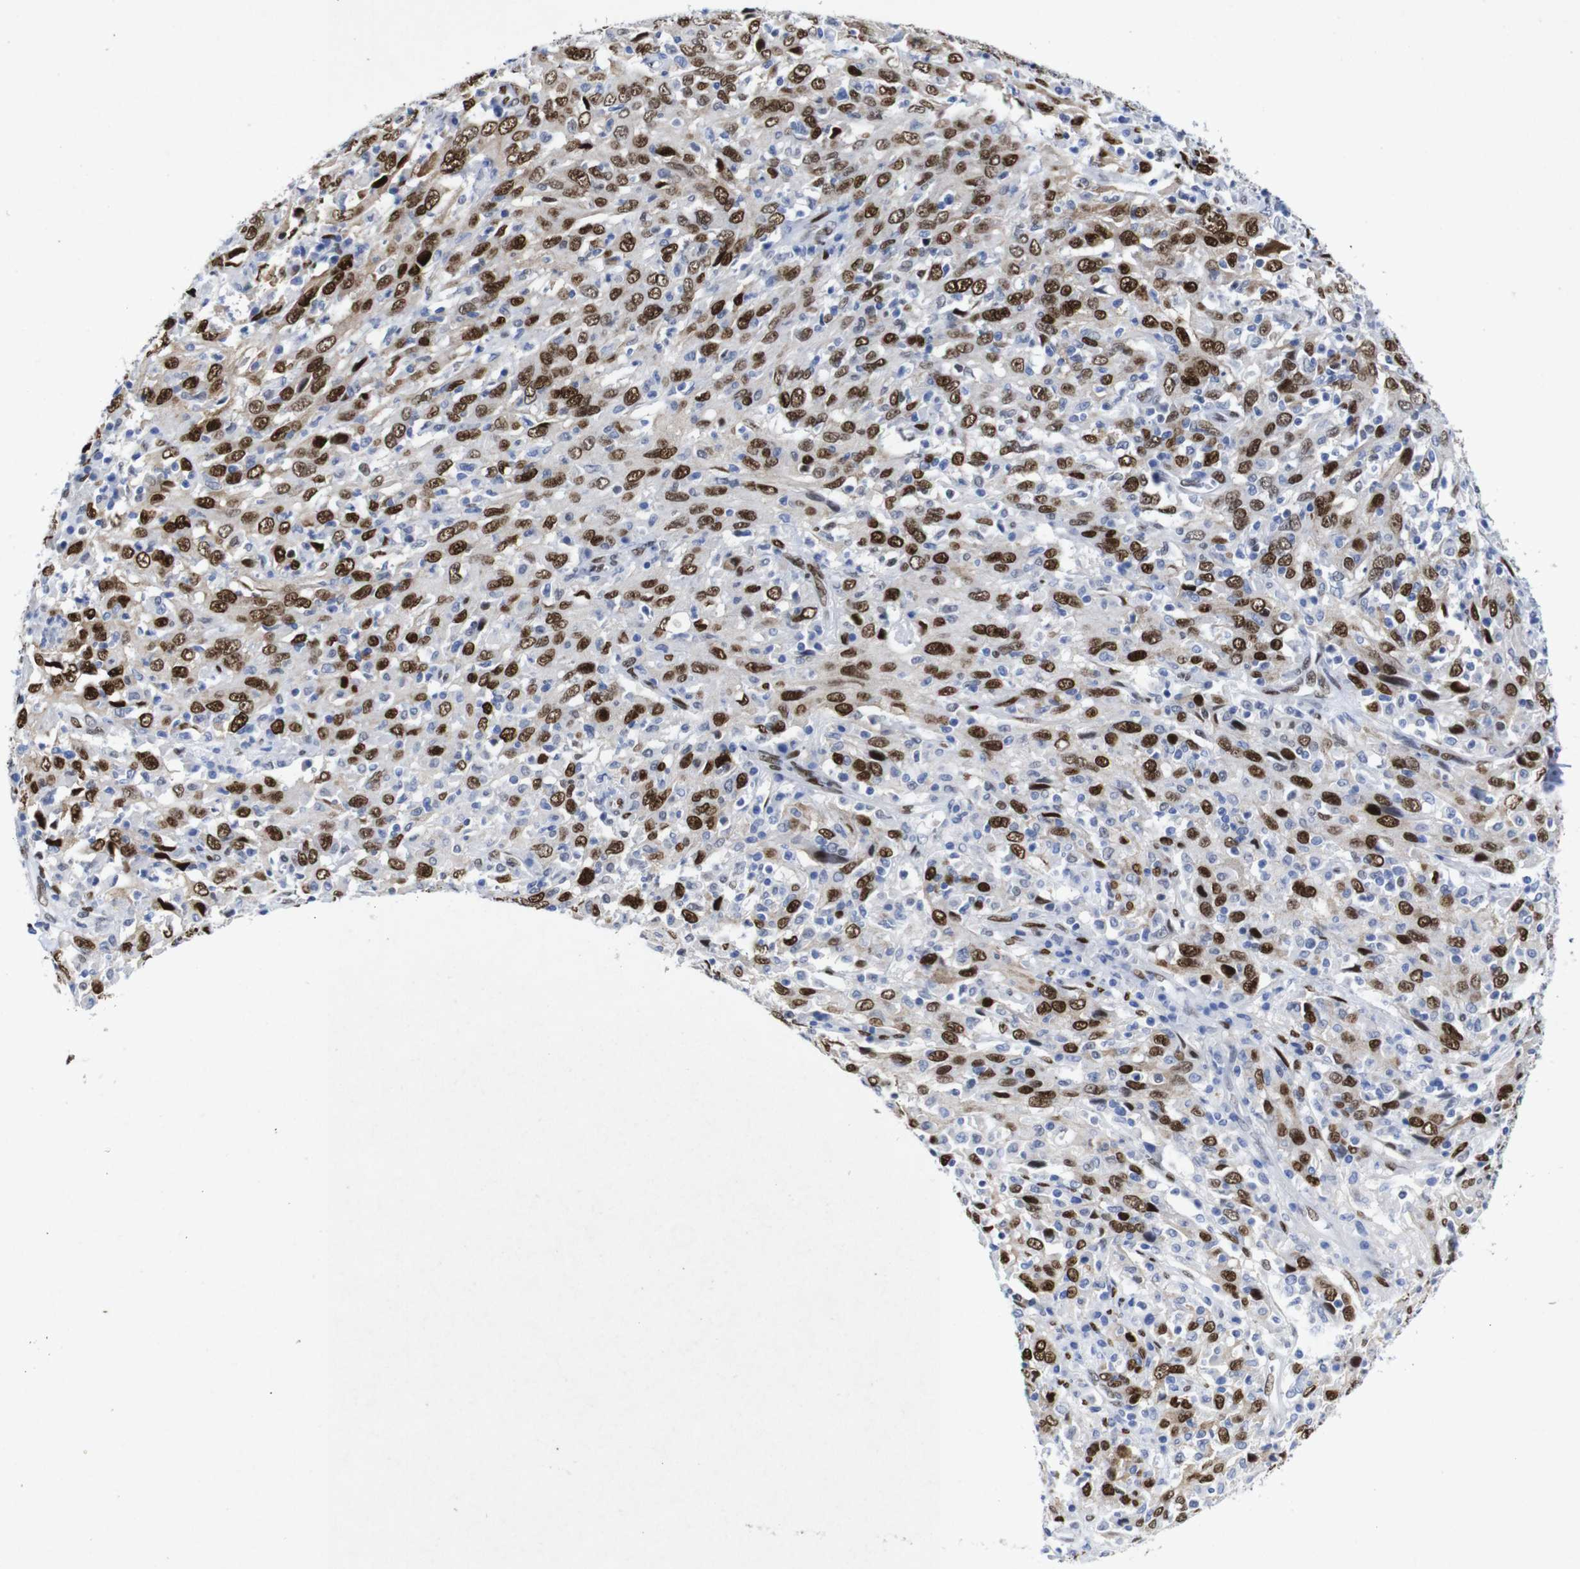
{"staining": {"intensity": "strong", "quantity": ">75%", "location": "nuclear"}, "tissue": "cervical cancer", "cell_type": "Tumor cells", "image_type": "cancer", "snomed": [{"axis": "morphology", "description": "Squamous cell carcinoma, NOS"}, {"axis": "topography", "description": "Cervix"}], "caption": "Squamous cell carcinoma (cervical) stained with a brown dye reveals strong nuclear positive staining in approximately >75% of tumor cells.", "gene": "FOSL2", "patient": {"sex": "female", "age": 46}}